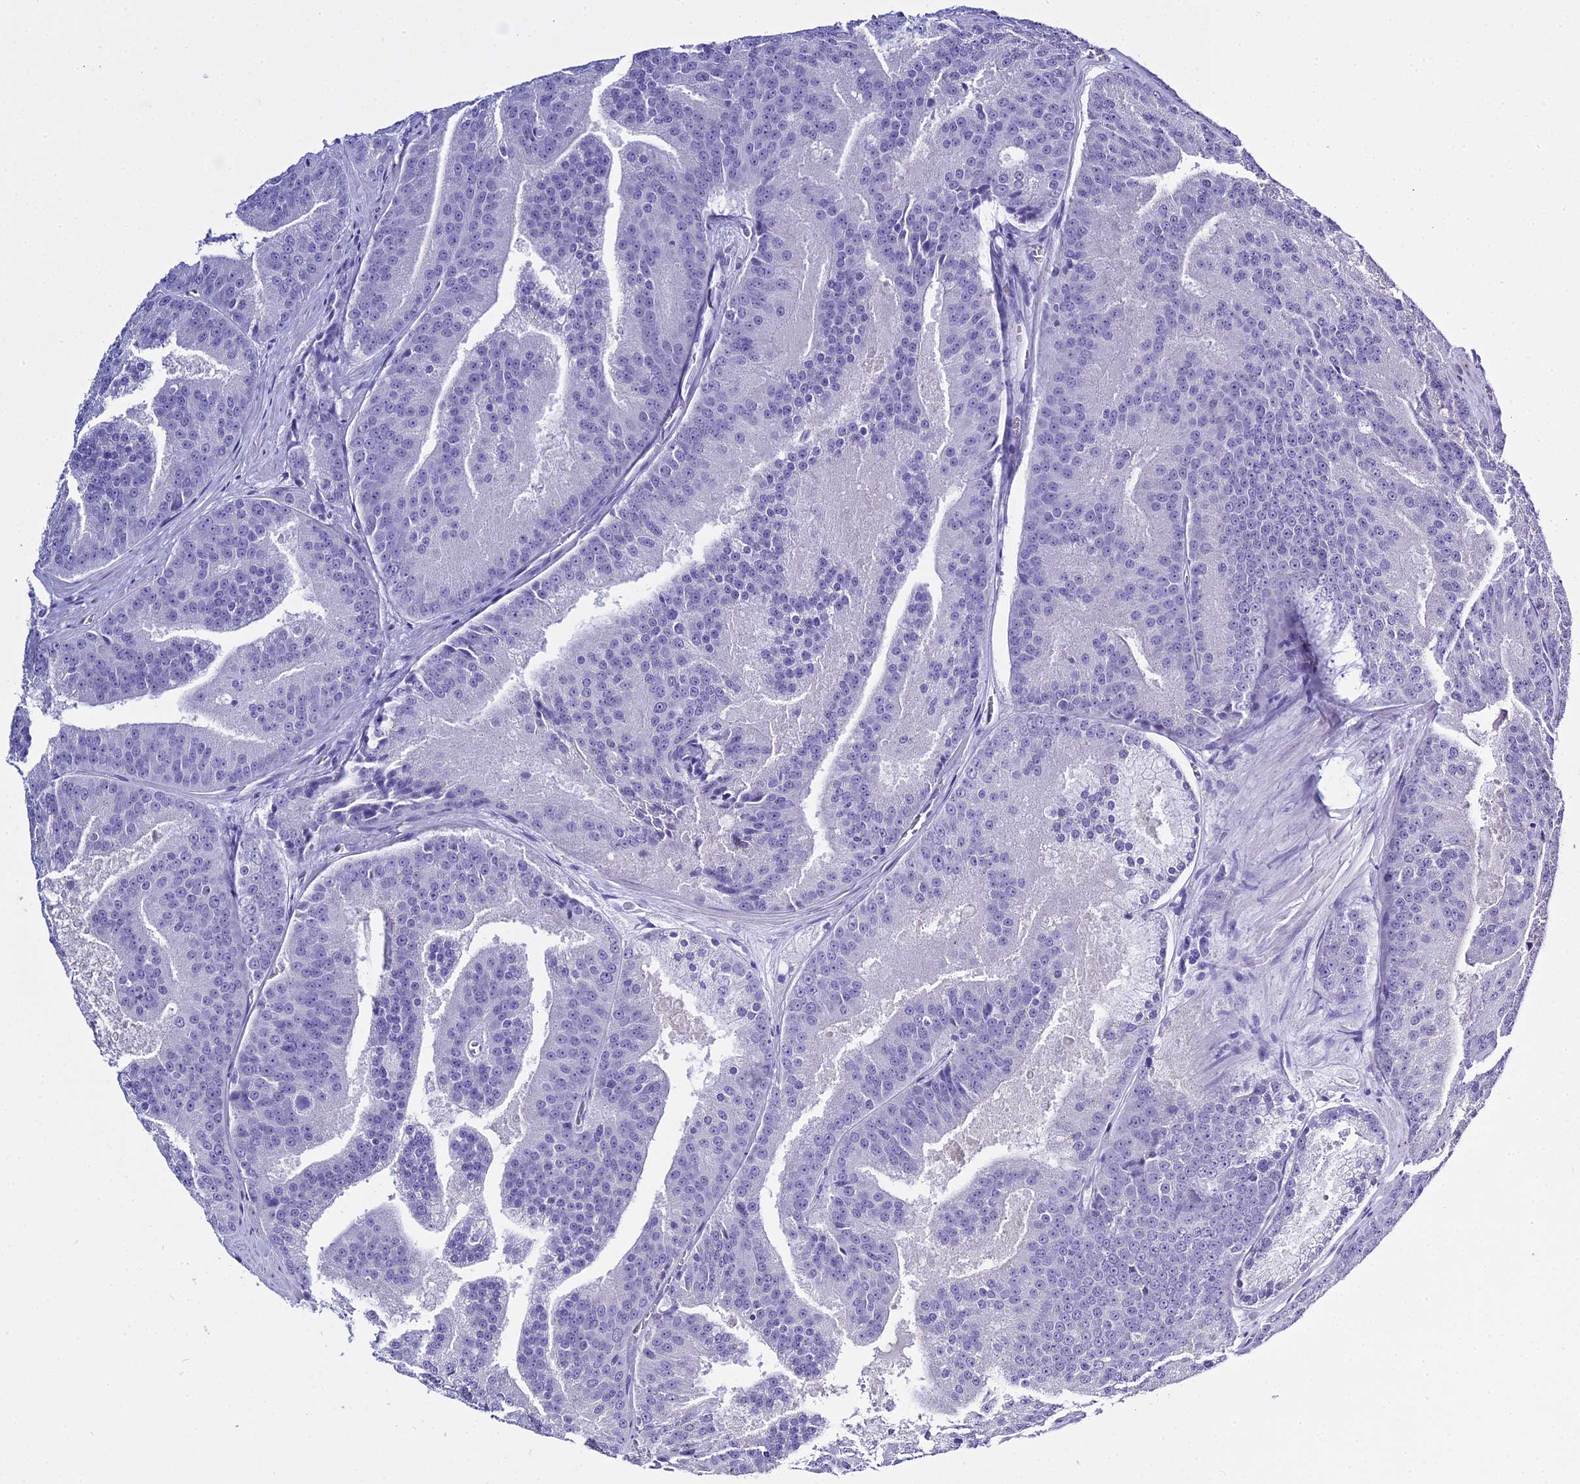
{"staining": {"intensity": "negative", "quantity": "none", "location": "none"}, "tissue": "prostate cancer", "cell_type": "Tumor cells", "image_type": "cancer", "snomed": [{"axis": "morphology", "description": "Adenocarcinoma, High grade"}, {"axis": "topography", "description": "Prostate"}], "caption": "This is a micrograph of IHC staining of high-grade adenocarcinoma (prostate), which shows no expression in tumor cells. The staining was performed using DAB to visualize the protein expression in brown, while the nuclei were stained in blue with hematoxylin (Magnification: 20x).", "gene": "HMGB4", "patient": {"sex": "male", "age": 61}}